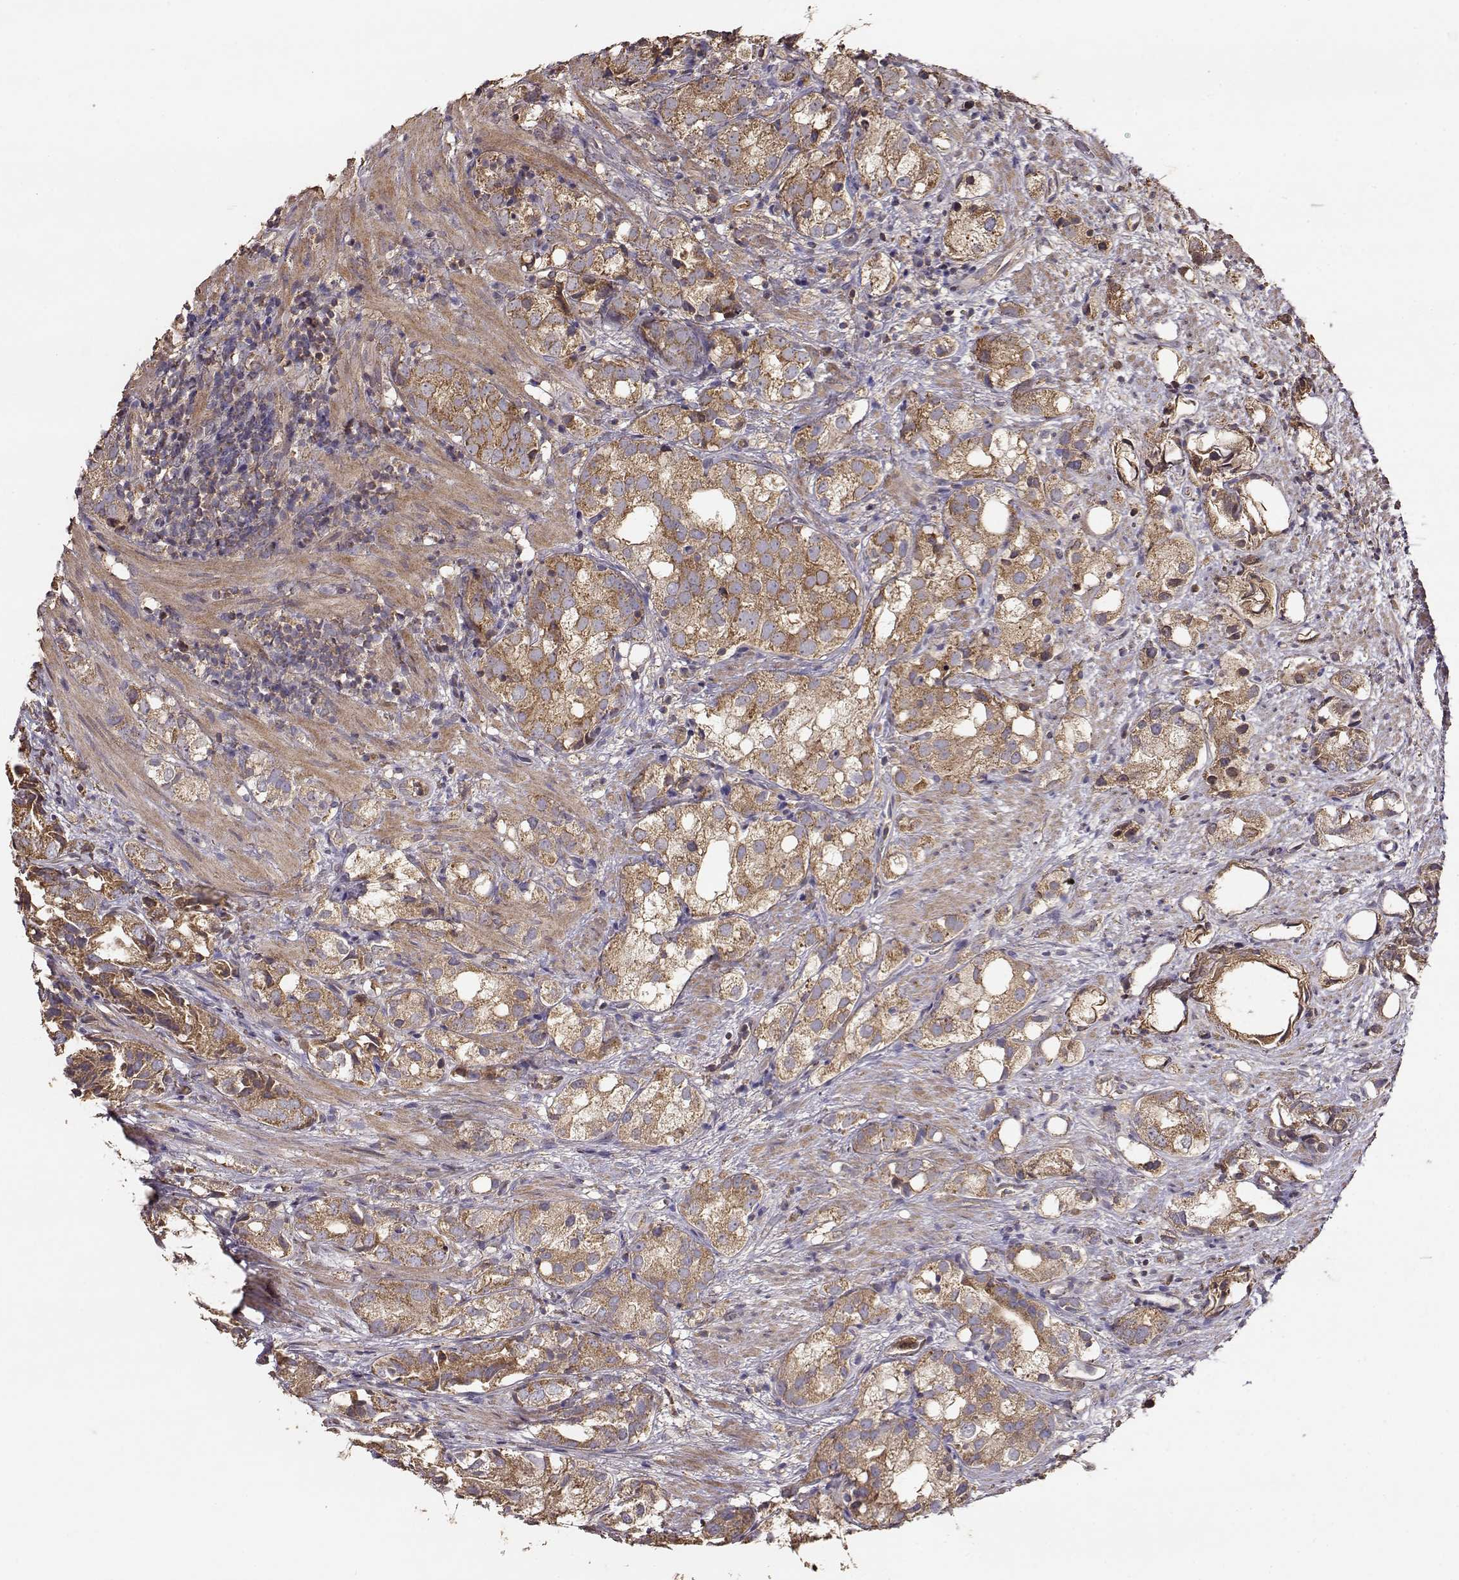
{"staining": {"intensity": "moderate", "quantity": ">75%", "location": "cytoplasmic/membranous"}, "tissue": "prostate cancer", "cell_type": "Tumor cells", "image_type": "cancer", "snomed": [{"axis": "morphology", "description": "Adenocarcinoma, High grade"}, {"axis": "topography", "description": "Prostate"}], "caption": "Immunohistochemistry micrograph of prostate cancer stained for a protein (brown), which shows medium levels of moderate cytoplasmic/membranous expression in about >75% of tumor cells.", "gene": "TARS3", "patient": {"sex": "male", "age": 82}}